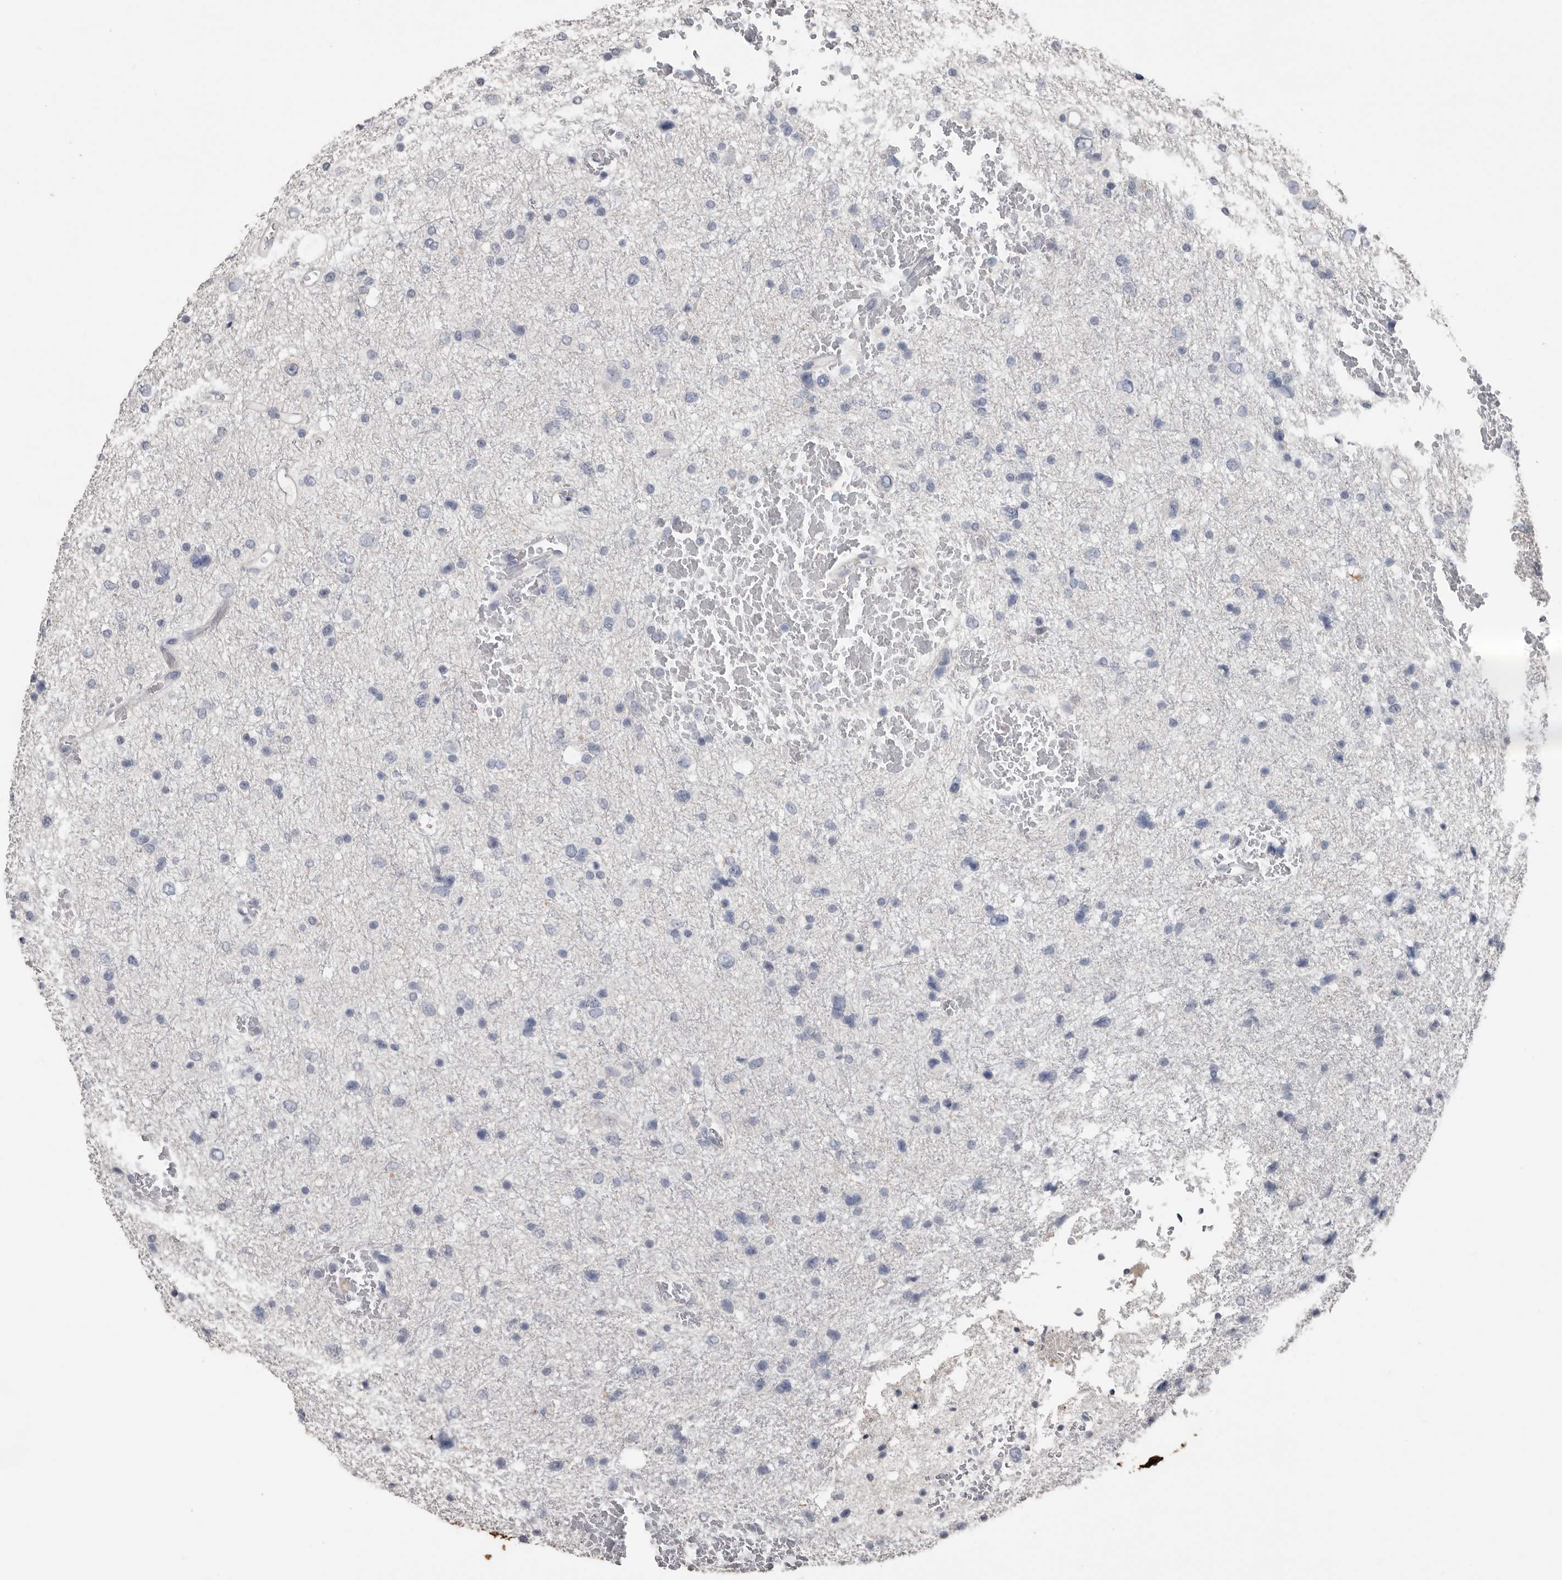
{"staining": {"intensity": "negative", "quantity": "none", "location": "none"}, "tissue": "glioma", "cell_type": "Tumor cells", "image_type": "cancer", "snomed": [{"axis": "morphology", "description": "Glioma, malignant, Low grade"}, {"axis": "topography", "description": "Brain"}], "caption": "IHC photomicrograph of human low-grade glioma (malignant) stained for a protein (brown), which displays no staining in tumor cells.", "gene": "FABP7", "patient": {"sex": "female", "age": 37}}